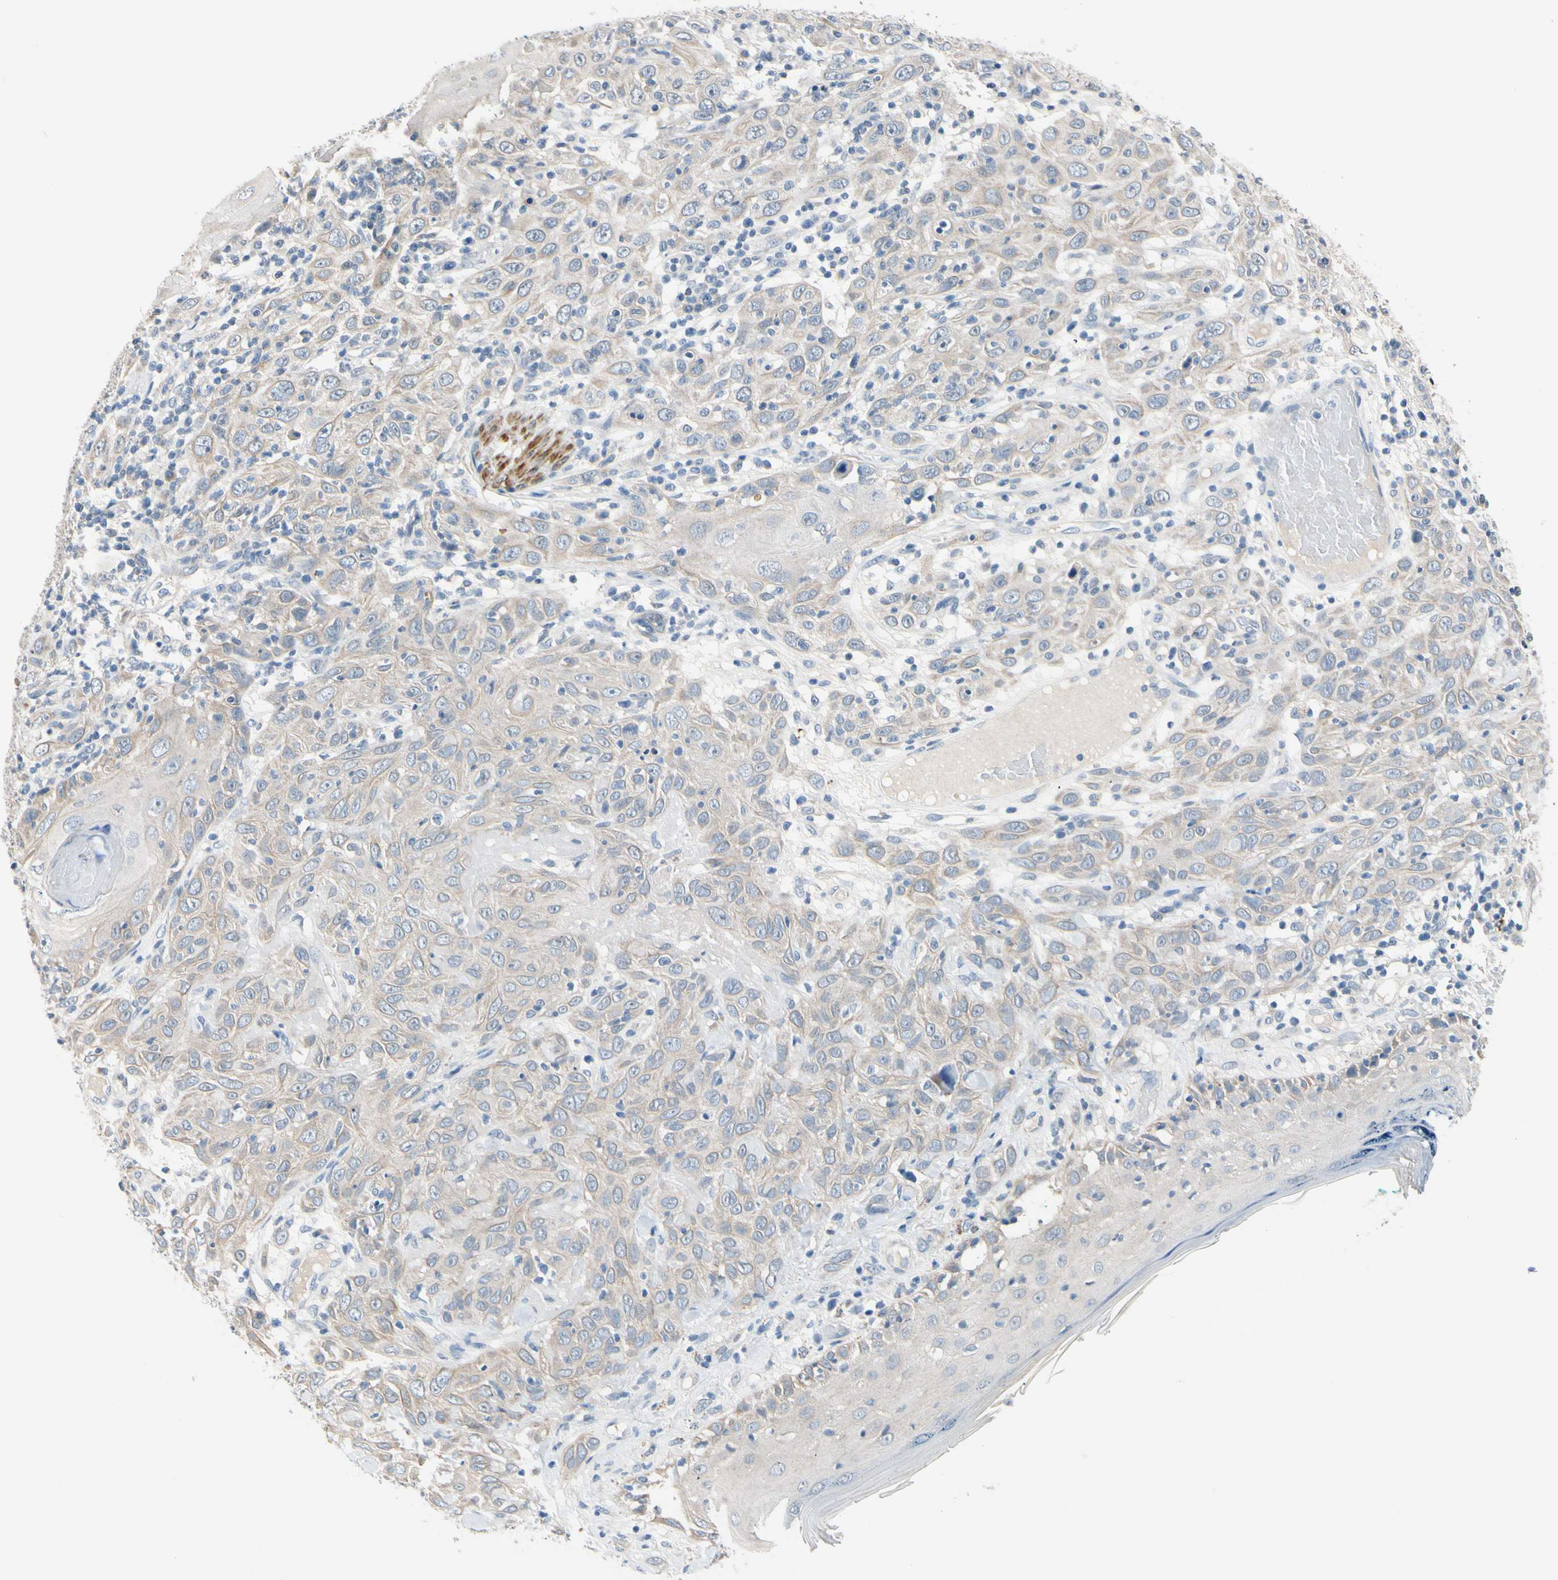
{"staining": {"intensity": "negative", "quantity": "none", "location": "none"}, "tissue": "skin cancer", "cell_type": "Tumor cells", "image_type": "cancer", "snomed": [{"axis": "morphology", "description": "Squamous cell carcinoma, NOS"}, {"axis": "topography", "description": "Skin"}], "caption": "Squamous cell carcinoma (skin) was stained to show a protein in brown. There is no significant staining in tumor cells. Brightfield microscopy of immunohistochemistry (IHC) stained with DAB (3,3'-diaminobenzidine) (brown) and hematoxylin (blue), captured at high magnification.", "gene": "SLC27A6", "patient": {"sex": "female", "age": 88}}